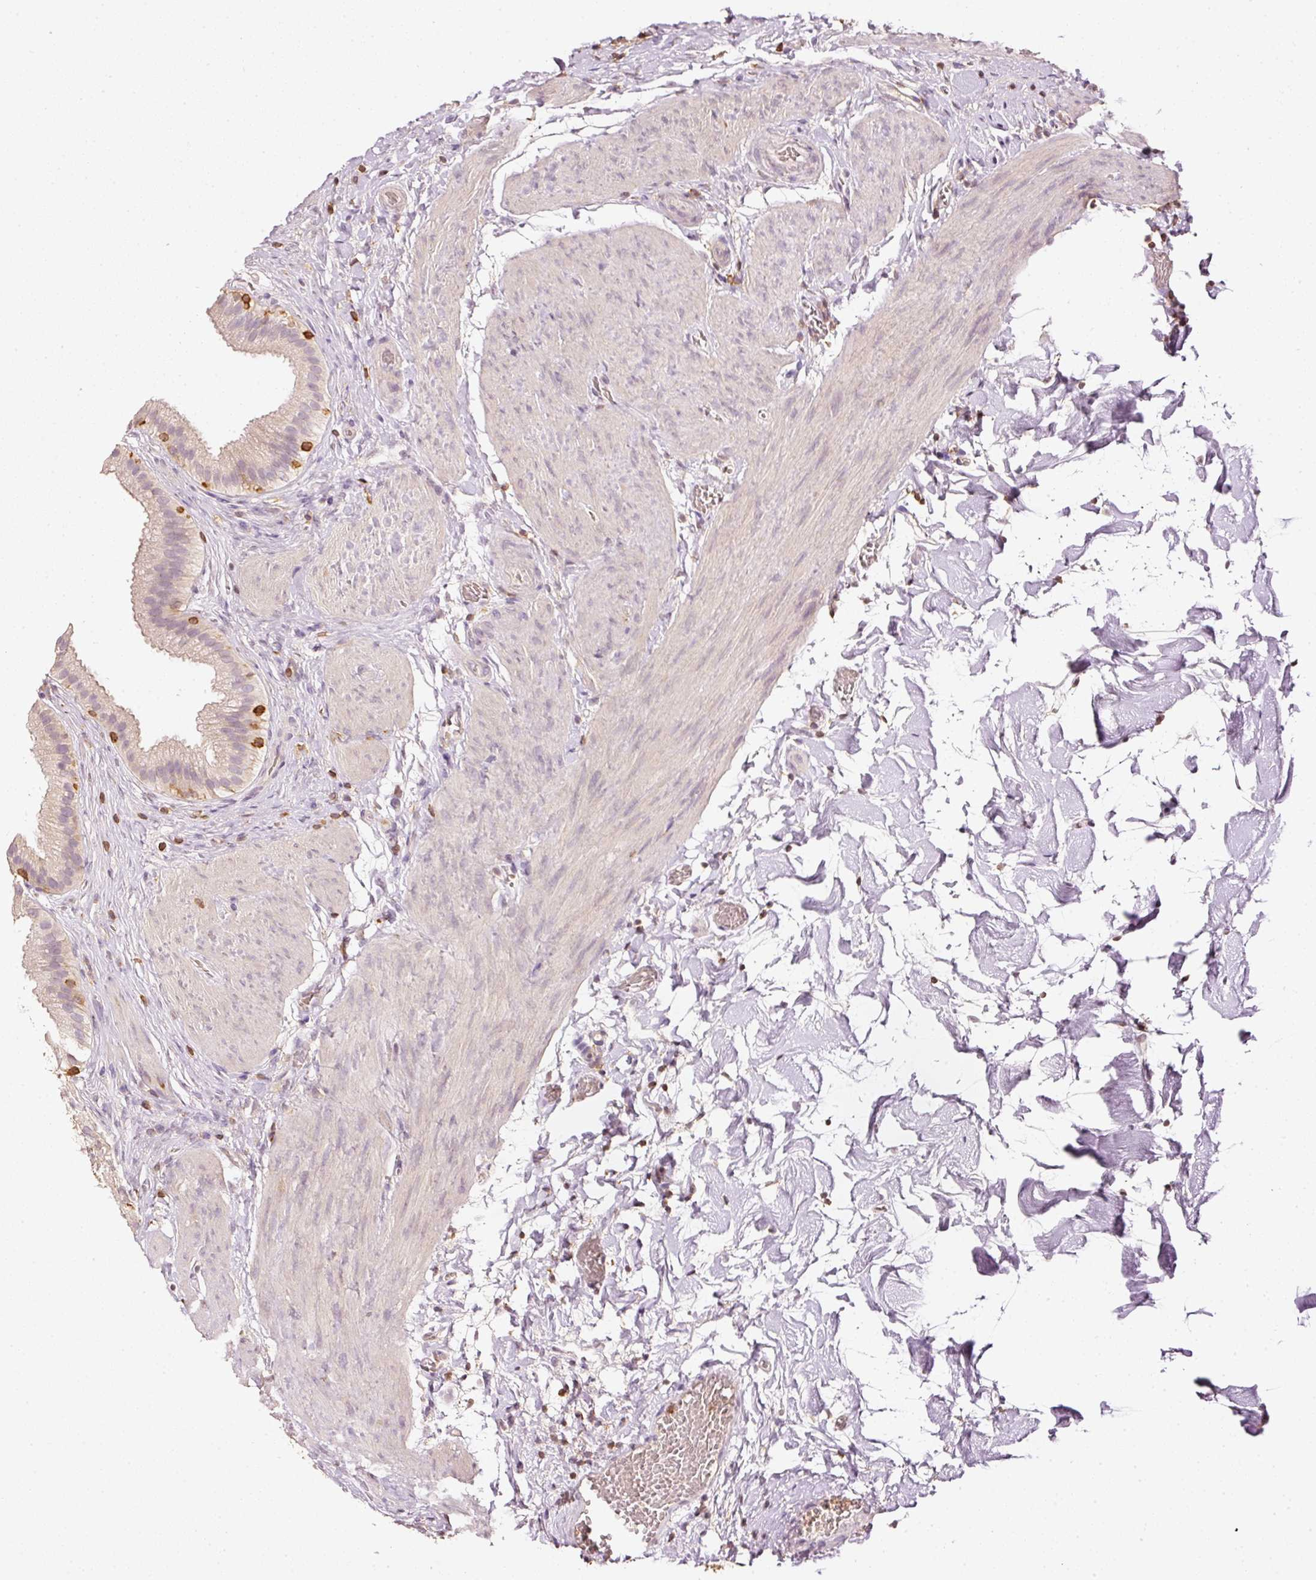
{"staining": {"intensity": "weak", "quantity": "25%-75%", "location": "cytoplasmic/membranous"}, "tissue": "gallbladder", "cell_type": "Glandular cells", "image_type": "normal", "snomed": [{"axis": "morphology", "description": "Normal tissue, NOS"}, {"axis": "topography", "description": "Gallbladder"}], "caption": "Gallbladder was stained to show a protein in brown. There is low levels of weak cytoplasmic/membranous staining in about 25%-75% of glandular cells. Using DAB (brown) and hematoxylin (blue) stains, captured at high magnification using brightfield microscopy.", "gene": "EVL", "patient": {"sex": "female", "age": 63}}